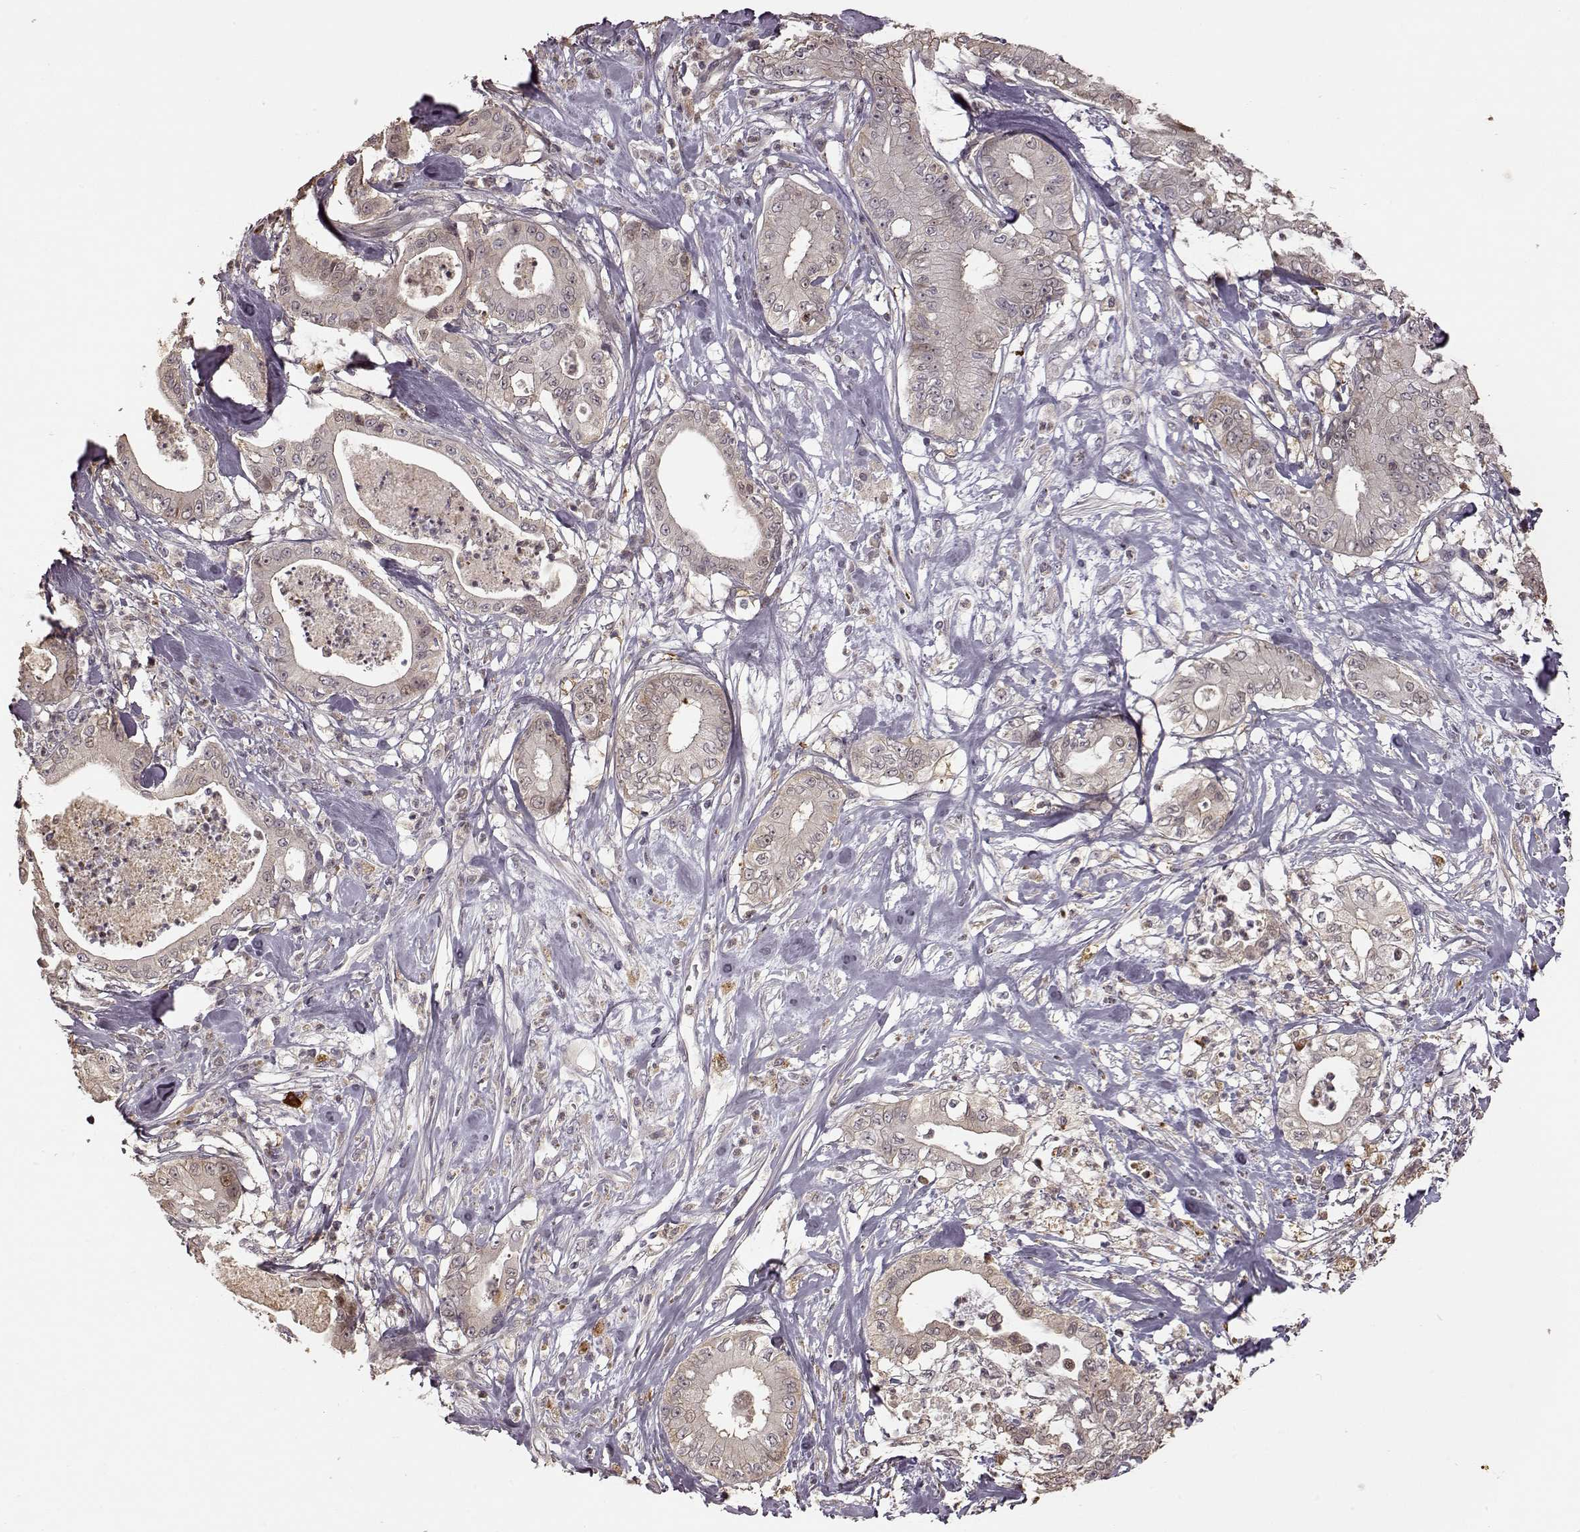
{"staining": {"intensity": "negative", "quantity": "none", "location": "none"}, "tissue": "pancreatic cancer", "cell_type": "Tumor cells", "image_type": "cancer", "snomed": [{"axis": "morphology", "description": "Adenocarcinoma, NOS"}, {"axis": "topography", "description": "Pancreas"}], "caption": "Immunohistochemistry (IHC) of human pancreatic adenocarcinoma displays no positivity in tumor cells.", "gene": "CRB1", "patient": {"sex": "male", "age": 71}}